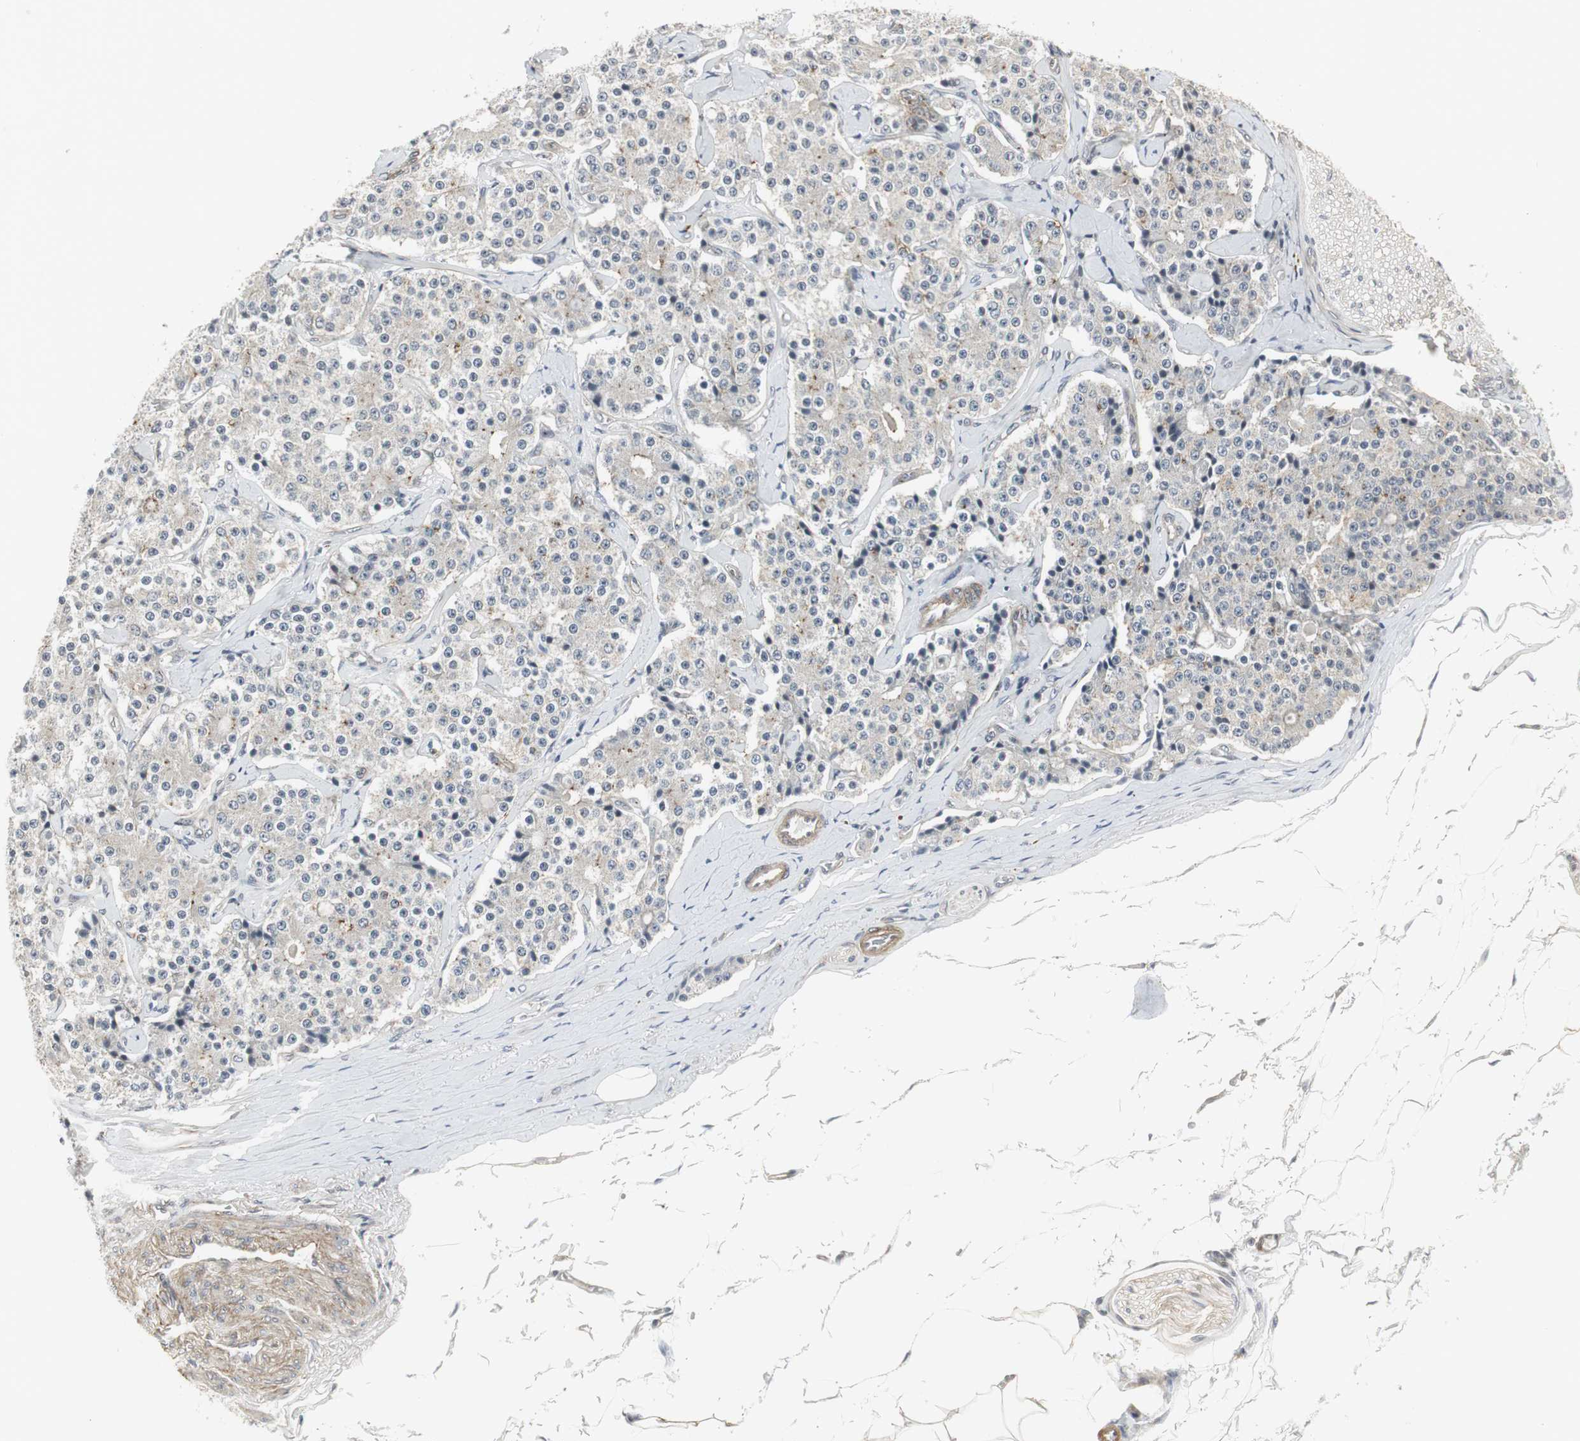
{"staining": {"intensity": "weak", "quantity": "25%-75%", "location": "cytoplasmic/membranous"}, "tissue": "carcinoid", "cell_type": "Tumor cells", "image_type": "cancer", "snomed": [{"axis": "morphology", "description": "Carcinoid, malignant, NOS"}, {"axis": "topography", "description": "Colon"}], "caption": "Carcinoid was stained to show a protein in brown. There is low levels of weak cytoplasmic/membranous expression in about 25%-75% of tumor cells.", "gene": "SCYL3", "patient": {"sex": "female", "age": 61}}